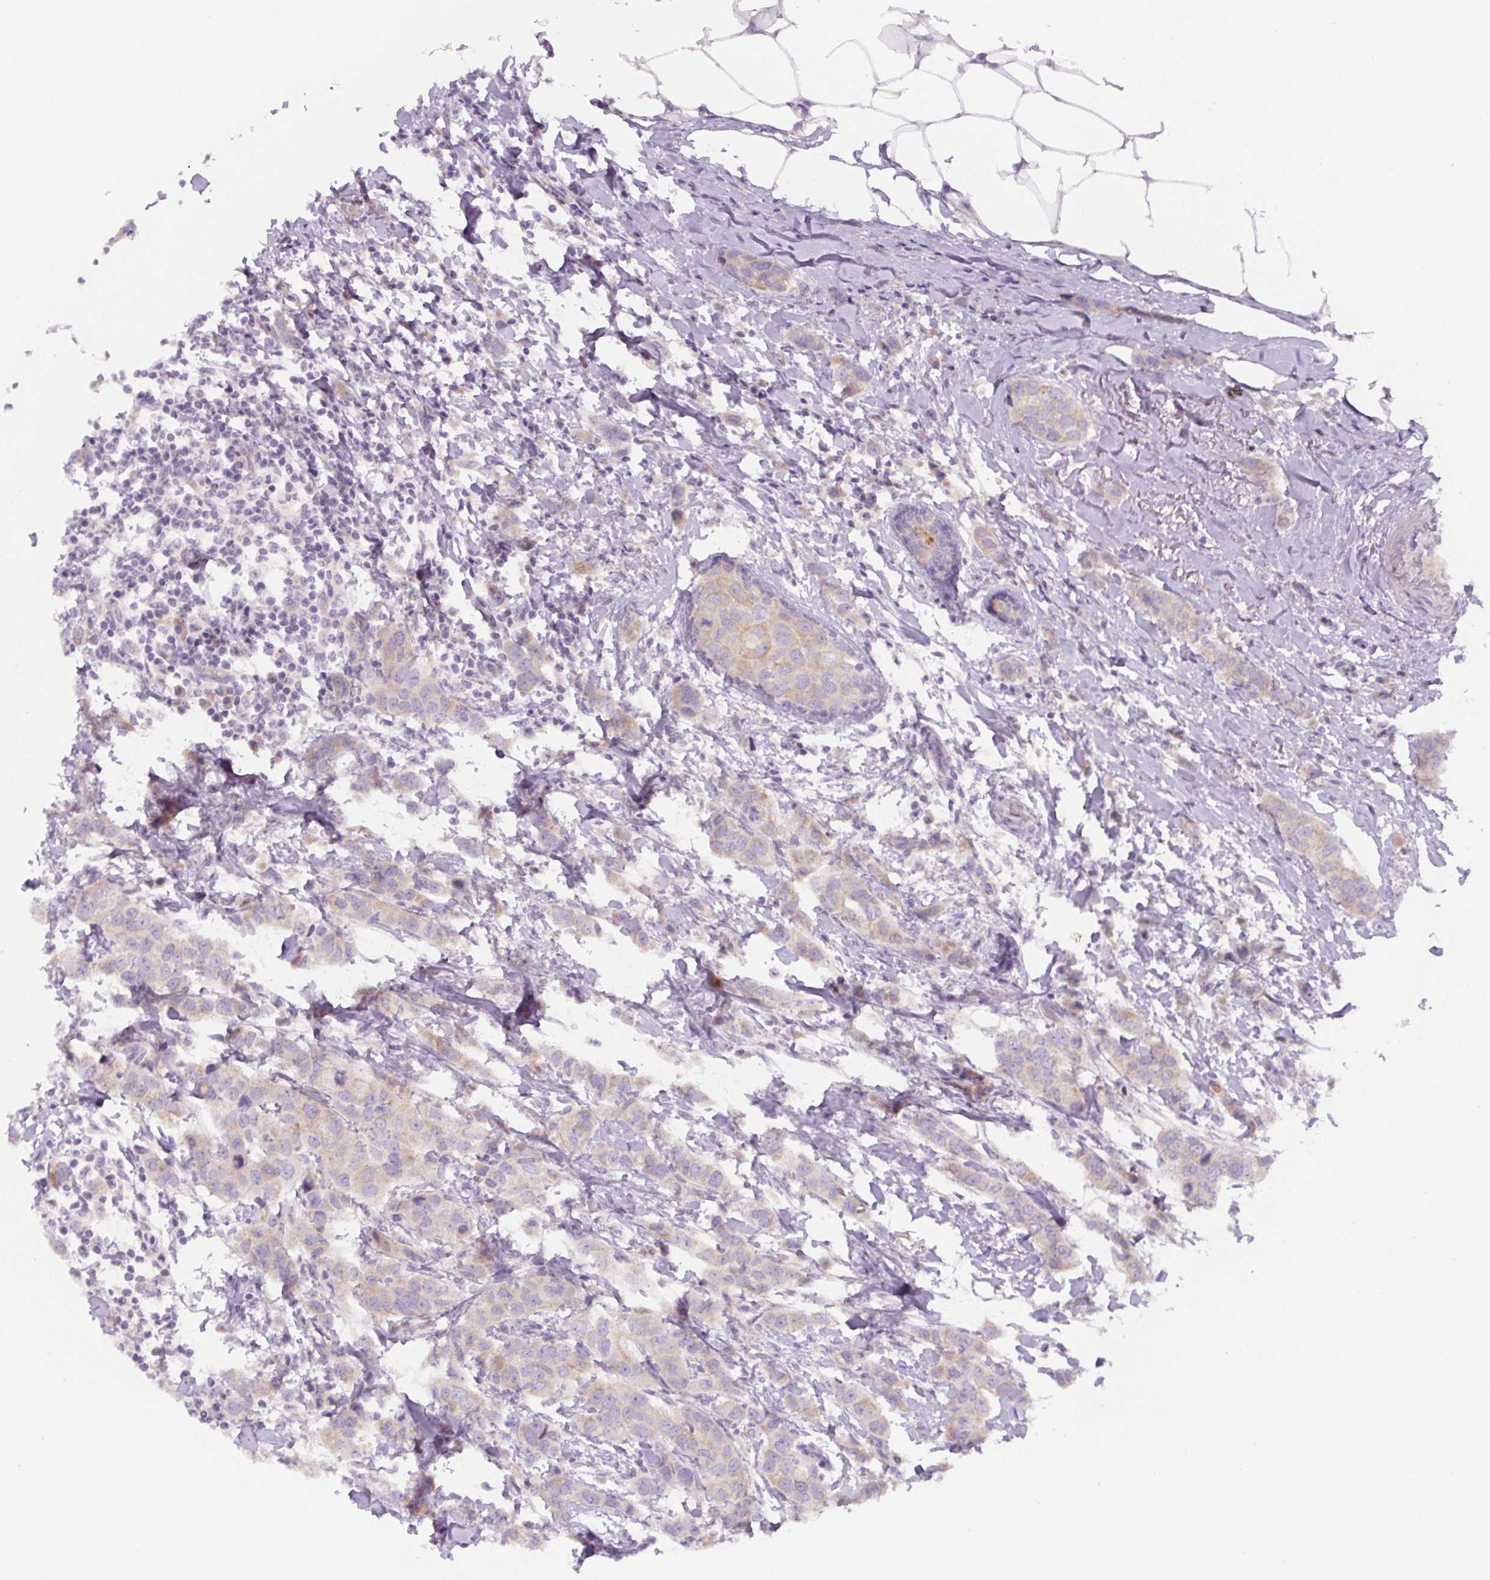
{"staining": {"intensity": "weak", "quantity": "25%-75%", "location": "cytoplasmic/membranous"}, "tissue": "breast cancer", "cell_type": "Tumor cells", "image_type": "cancer", "snomed": [{"axis": "morphology", "description": "Duct carcinoma"}, {"axis": "topography", "description": "Breast"}], "caption": "Invasive ductal carcinoma (breast) was stained to show a protein in brown. There is low levels of weak cytoplasmic/membranous expression in approximately 25%-75% of tumor cells. The staining was performed using DAB, with brown indicating positive protein expression. Nuclei are stained blue with hematoxylin.", "gene": "YIF1B", "patient": {"sex": "female", "age": 50}}